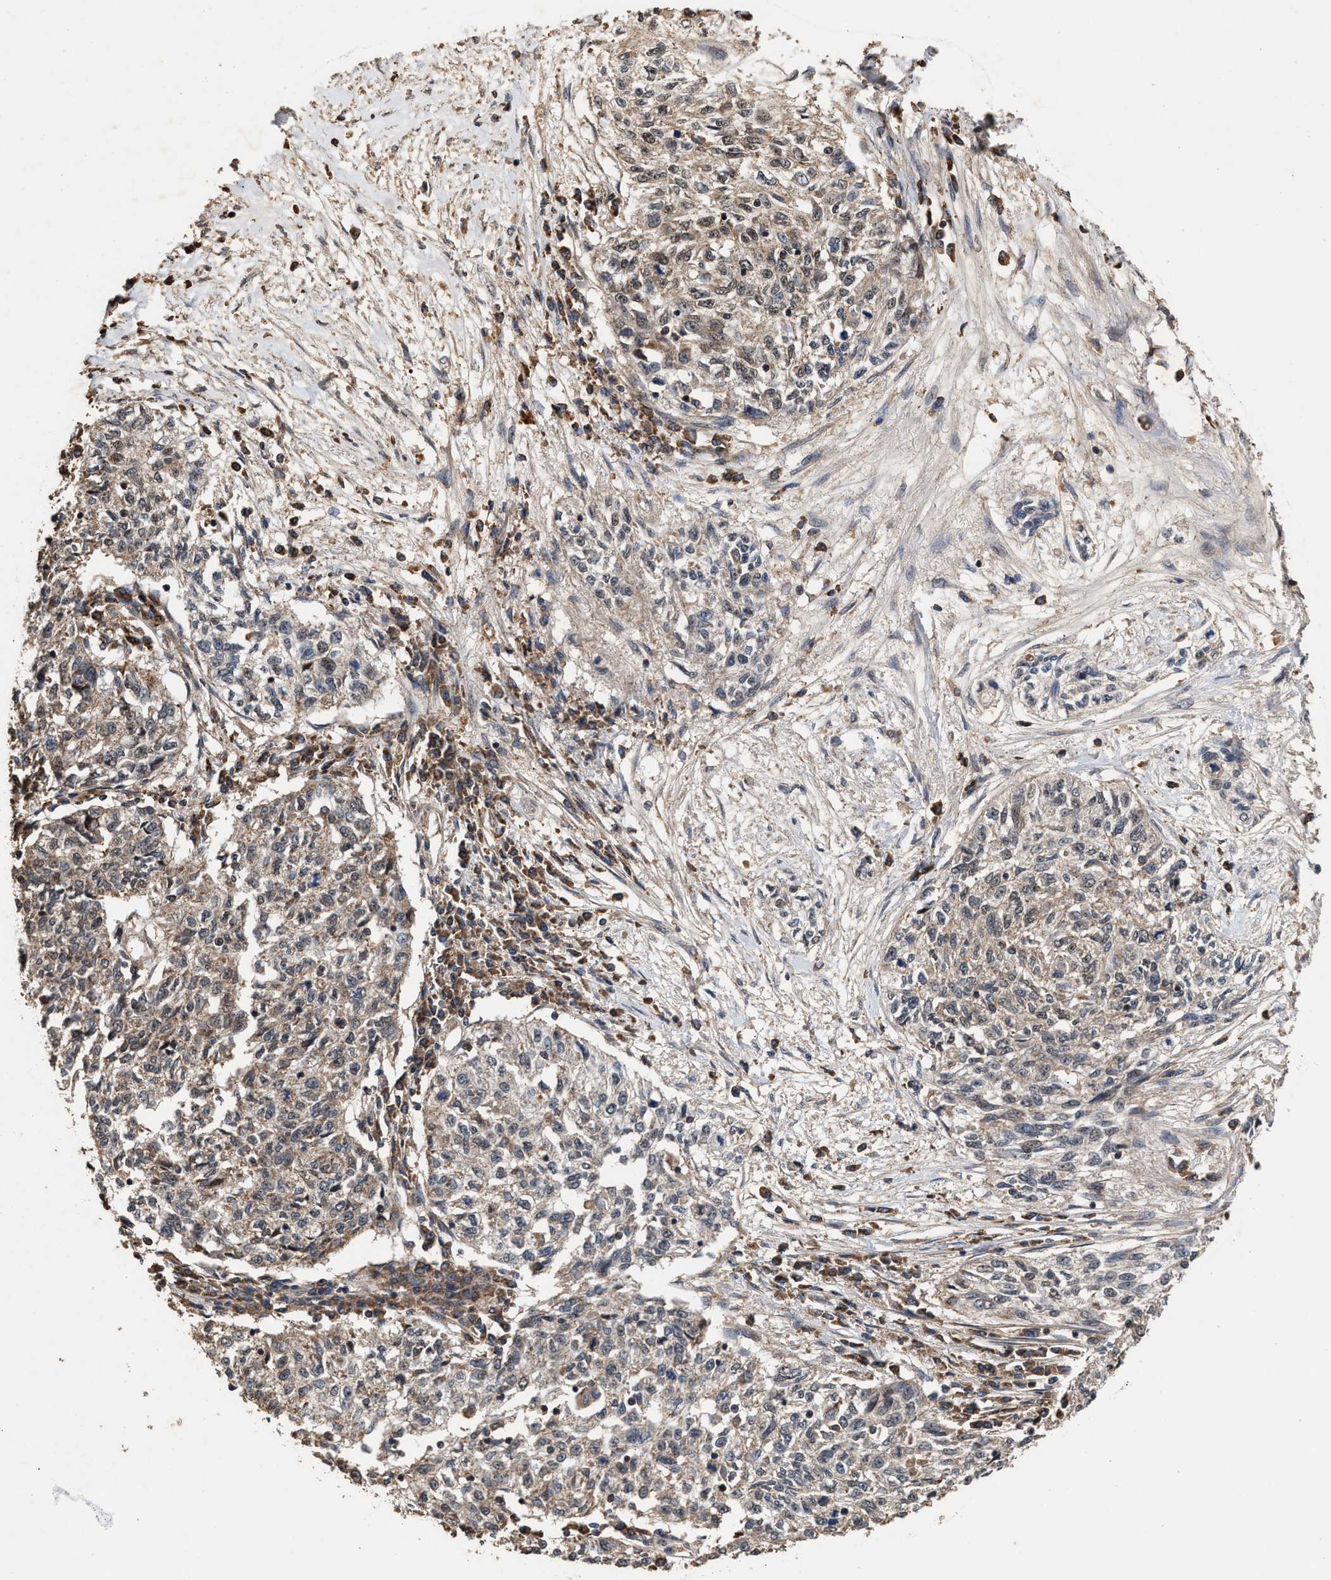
{"staining": {"intensity": "weak", "quantity": "25%-75%", "location": "cytoplasmic/membranous"}, "tissue": "cervical cancer", "cell_type": "Tumor cells", "image_type": "cancer", "snomed": [{"axis": "morphology", "description": "Squamous cell carcinoma, NOS"}, {"axis": "topography", "description": "Cervix"}], "caption": "IHC staining of cervical cancer (squamous cell carcinoma), which exhibits low levels of weak cytoplasmic/membranous expression in about 25%-75% of tumor cells indicating weak cytoplasmic/membranous protein expression. The staining was performed using DAB (3,3'-diaminobenzidine) (brown) for protein detection and nuclei were counterstained in hematoxylin (blue).", "gene": "ZNHIT6", "patient": {"sex": "female", "age": 57}}